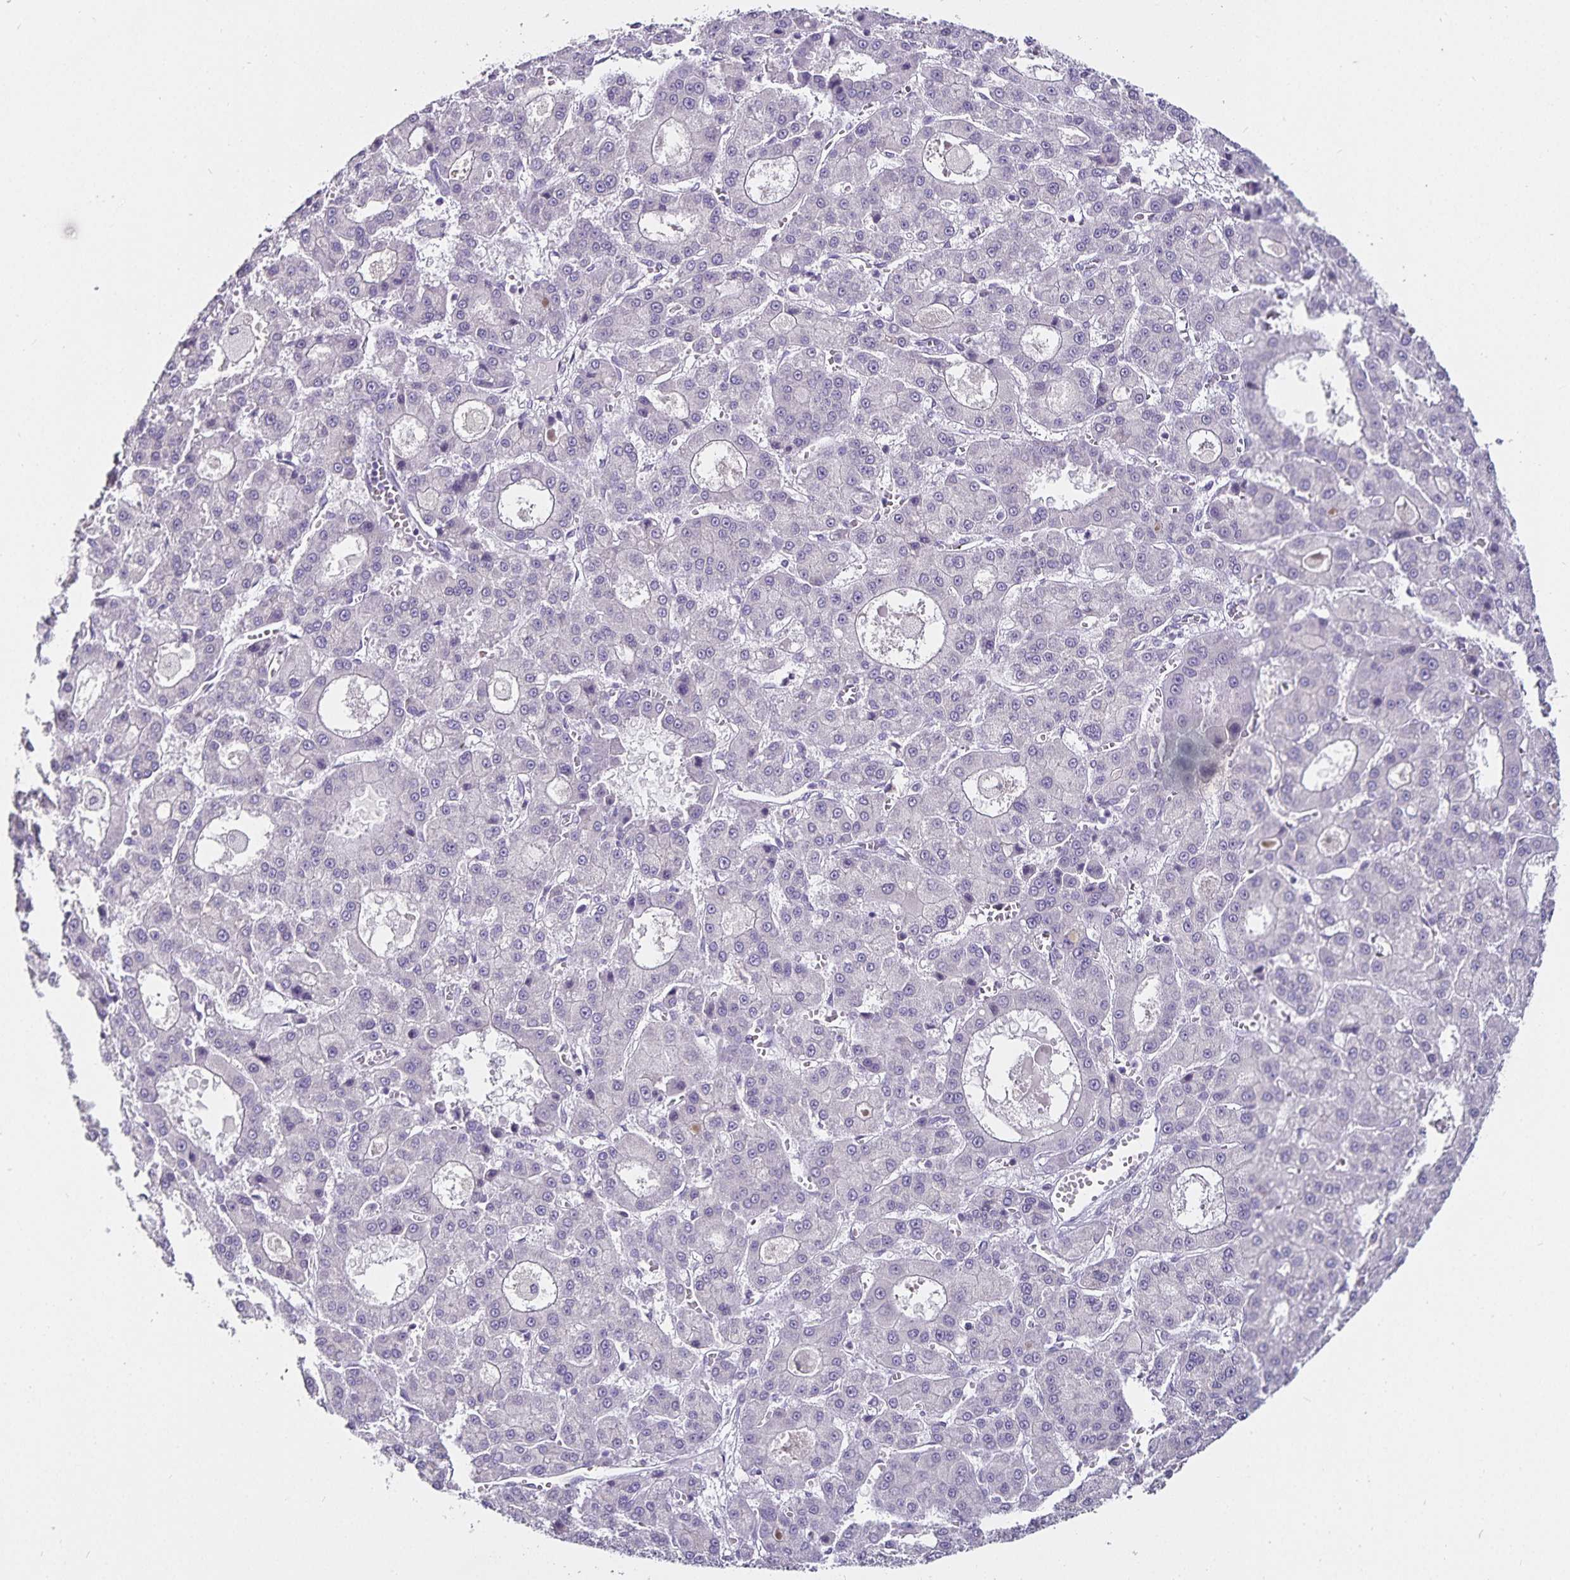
{"staining": {"intensity": "negative", "quantity": "none", "location": "none"}, "tissue": "liver cancer", "cell_type": "Tumor cells", "image_type": "cancer", "snomed": [{"axis": "morphology", "description": "Carcinoma, Hepatocellular, NOS"}, {"axis": "topography", "description": "Liver"}], "caption": "Immunohistochemistry (IHC) photomicrograph of neoplastic tissue: hepatocellular carcinoma (liver) stained with DAB shows no significant protein staining in tumor cells. (Brightfield microscopy of DAB (3,3'-diaminobenzidine) IHC at high magnification).", "gene": "CA12", "patient": {"sex": "male", "age": 70}}